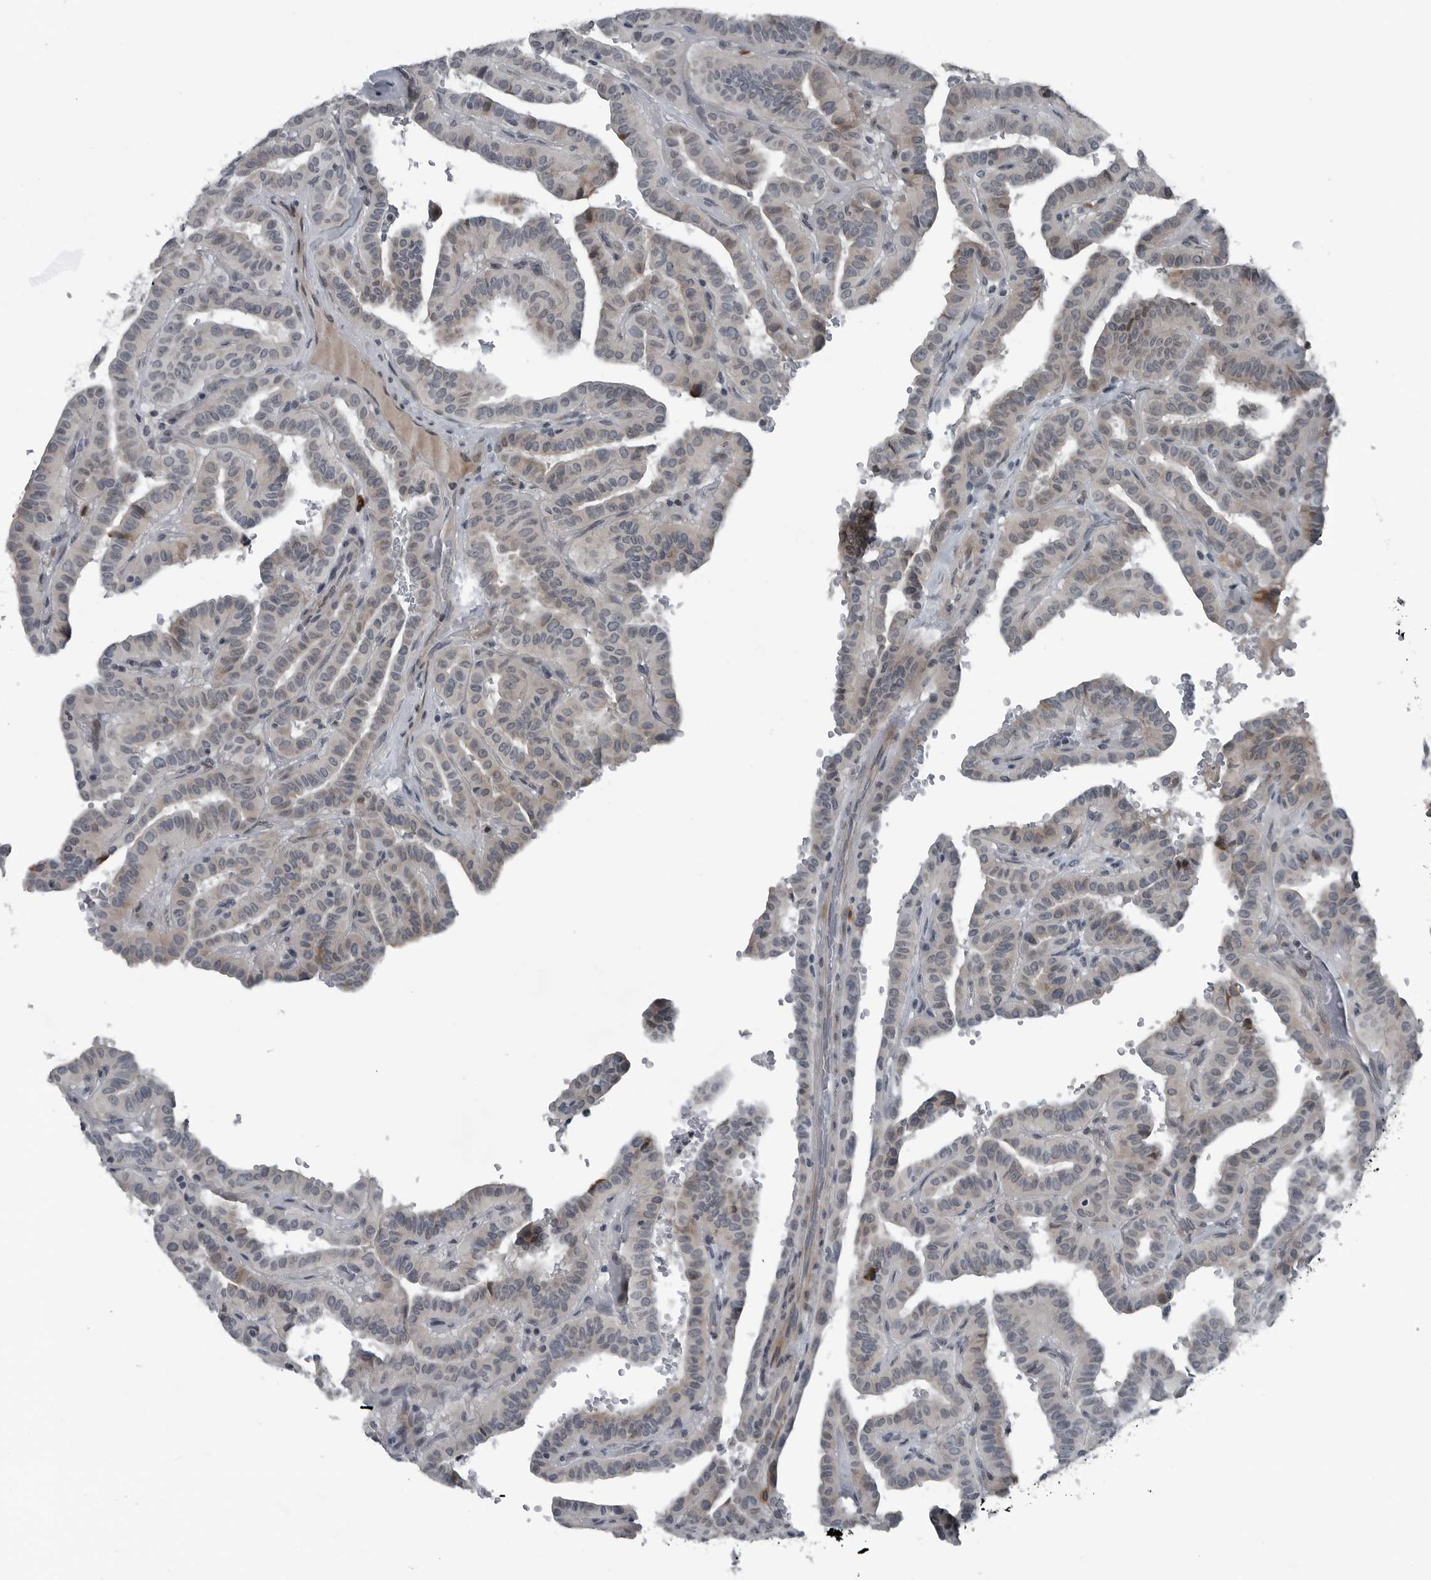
{"staining": {"intensity": "weak", "quantity": "<25%", "location": "cytoplasmic/membranous"}, "tissue": "thyroid cancer", "cell_type": "Tumor cells", "image_type": "cancer", "snomed": [{"axis": "morphology", "description": "Papillary adenocarcinoma, NOS"}, {"axis": "topography", "description": "Thyroid gland"}], "caption": "This is a histopathology image of immunohistochemistry (IHC) staining of papillary adenocarcinoma (thyroid), which shows no positivity in tumor cells.", "gene": "DNAAF11", "patient": {"sex": "male", "age": 77}}